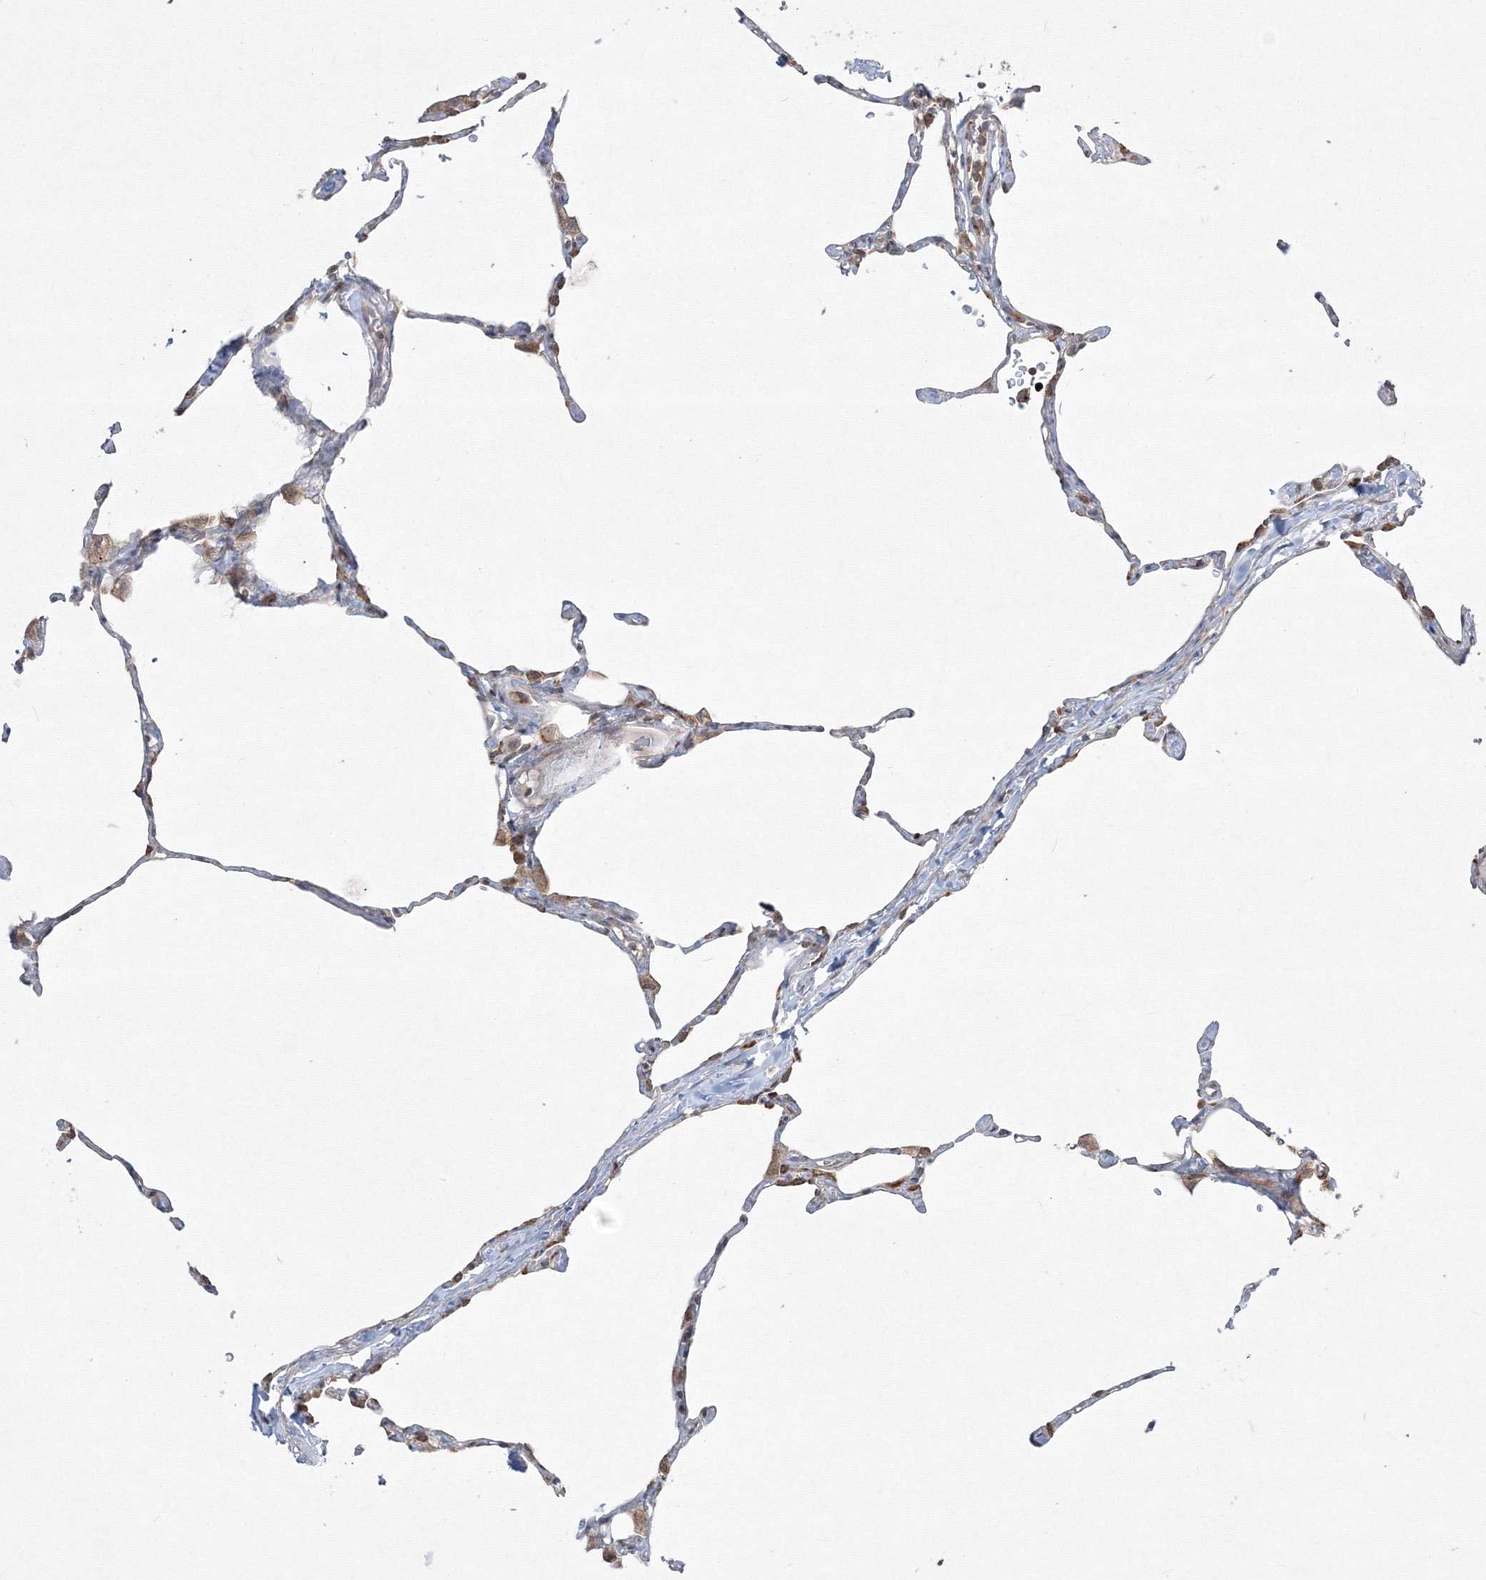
{"staining": {"intensity": "moderate", "quantity": "<25%", "location": "cytoplasmic/membranous"}, "tissue": "lung", "cell_type": "Alveolar cells", "image_type": "normal", "snomed": [{"axis": "morphology", "description": "Normal tissue, NOS"}, {"axis": "topography", "description": "Lung"}], "caption": "Moderate cytoplasmic/membranous staining is appreciated in approximately <25% of alveolar cells in normal lung.", "gene": "FBXL8", "patient": {"sex": "male", "age": 65}}